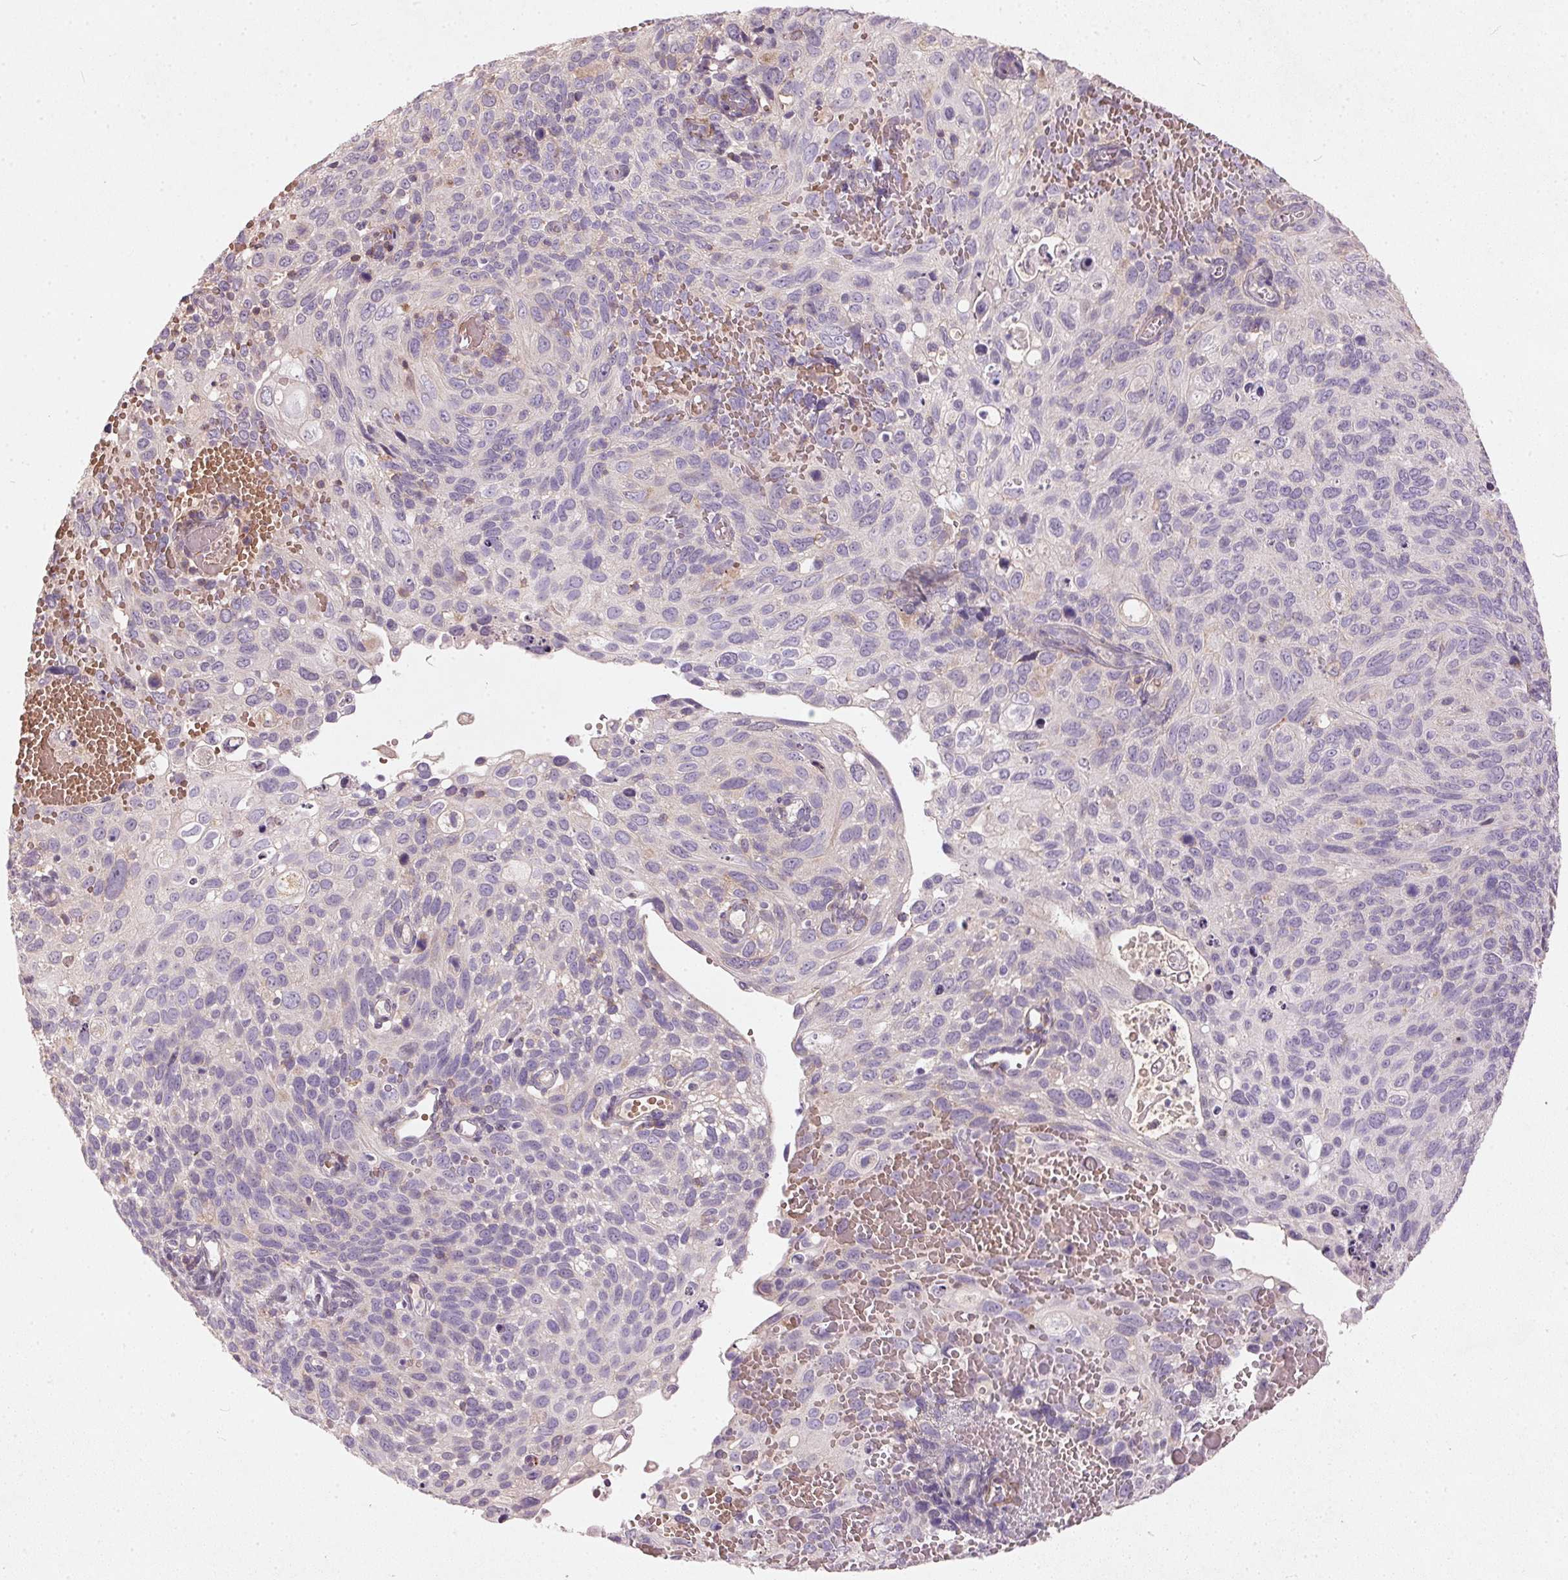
{"staining": {"intensity": "negative", "quantity": "none", "location": "none"}, "tissue": "cervical cancer", "cell_type": "Tumor cells", "image_type": "cancer", "snomed": [{"axis": "morphology", "description": "Squamous cell carcinoma, NOS"}, {"axis": "topography", "description": "Cervix"}], "caption": "This is an IHC micrograph of human cervical cancer. There is no expression in tumor cells.", "gene": "KCNK15", "patient": {"sex": "female", "age": 70}}